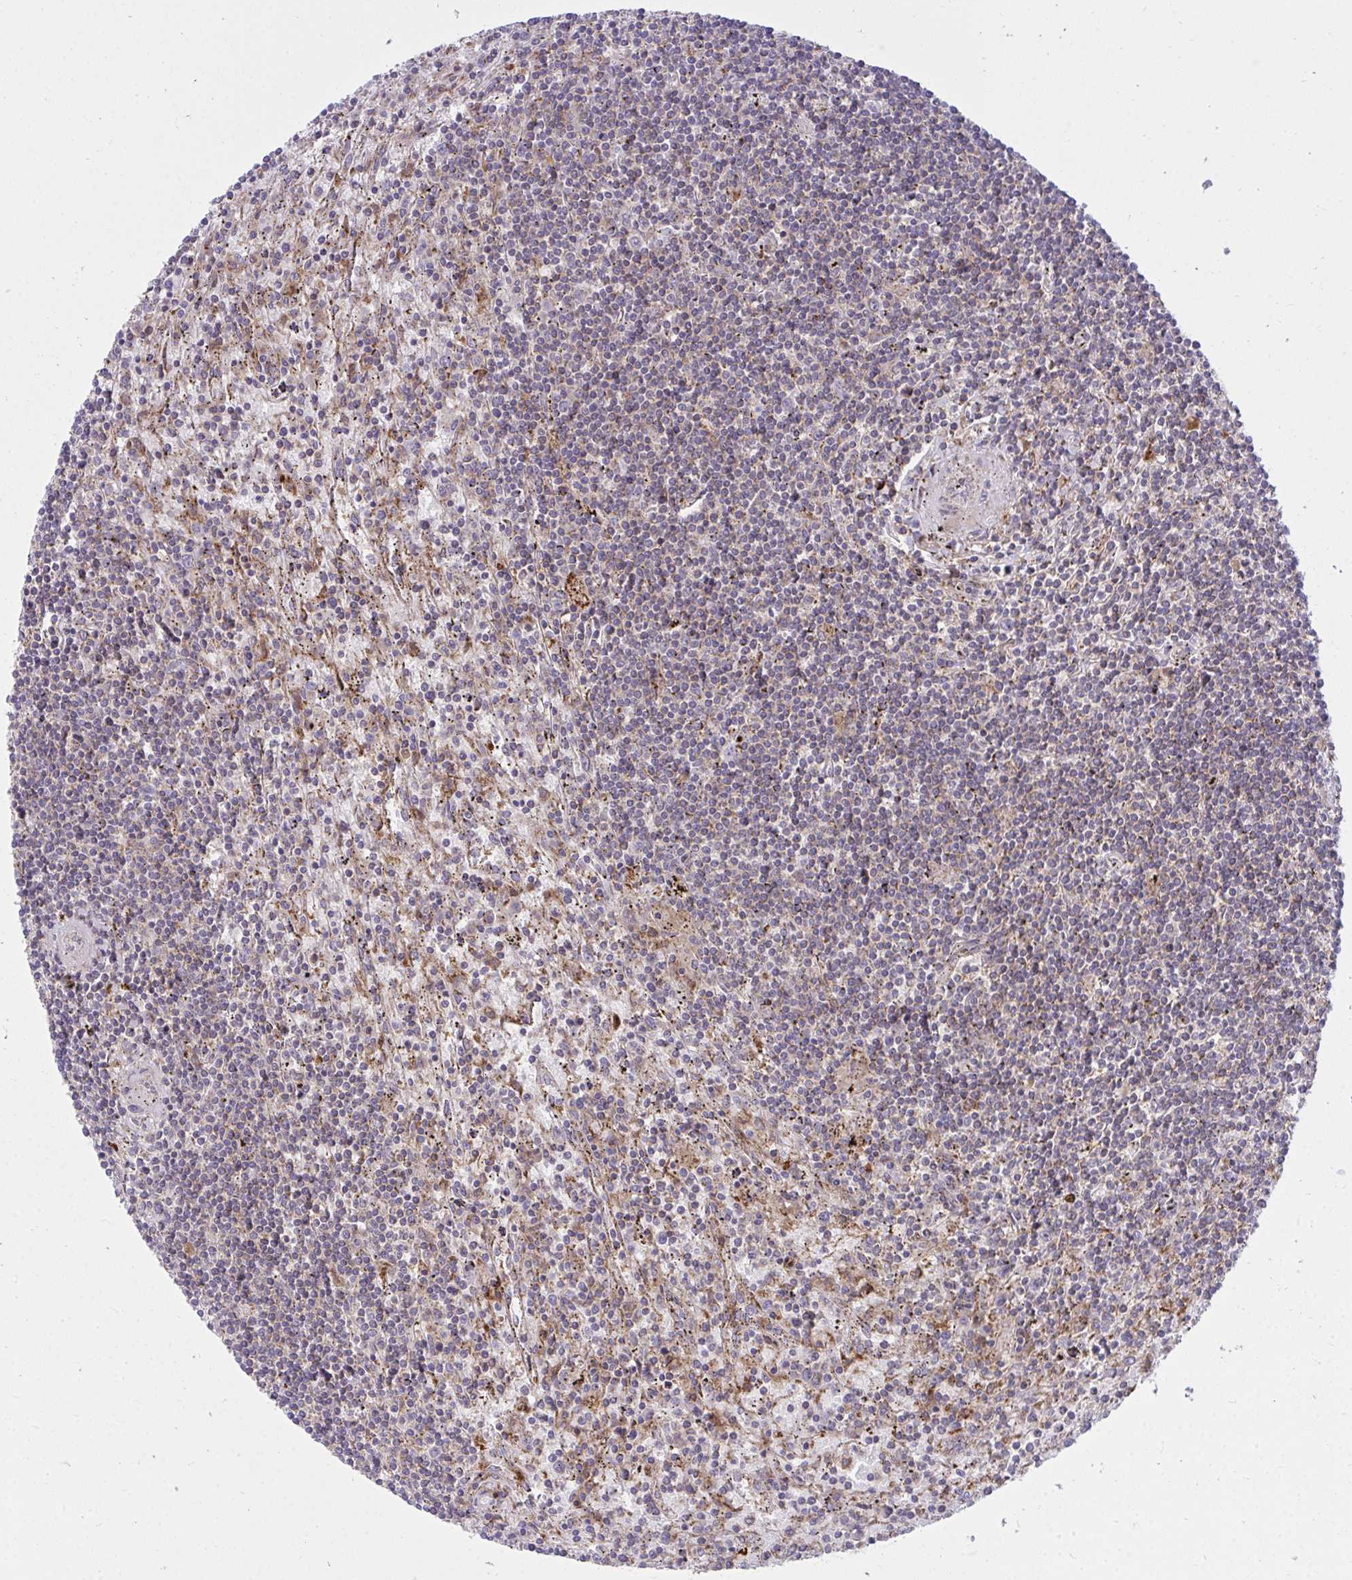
{"staining": {"intensity": "weak", "quantity": "<25%", "location": "cytoplasmic/membranous"}, "tissue": "lymphoma", "cell_type": "Tumor cells", "image_type": "cancer", "snomed": [{"axis": "morphology", "description": "Malignant lymphoma, non-Hodgkin's type, Low grade"}, {"axis": "topography", "description": "Spleen"}], "caption": "Lymphoma was stained to show a protein in brown. There is no significant expression in tumor cells.", "gene": "C16orf54", "patient": {"sex": "male", "age": 76}}